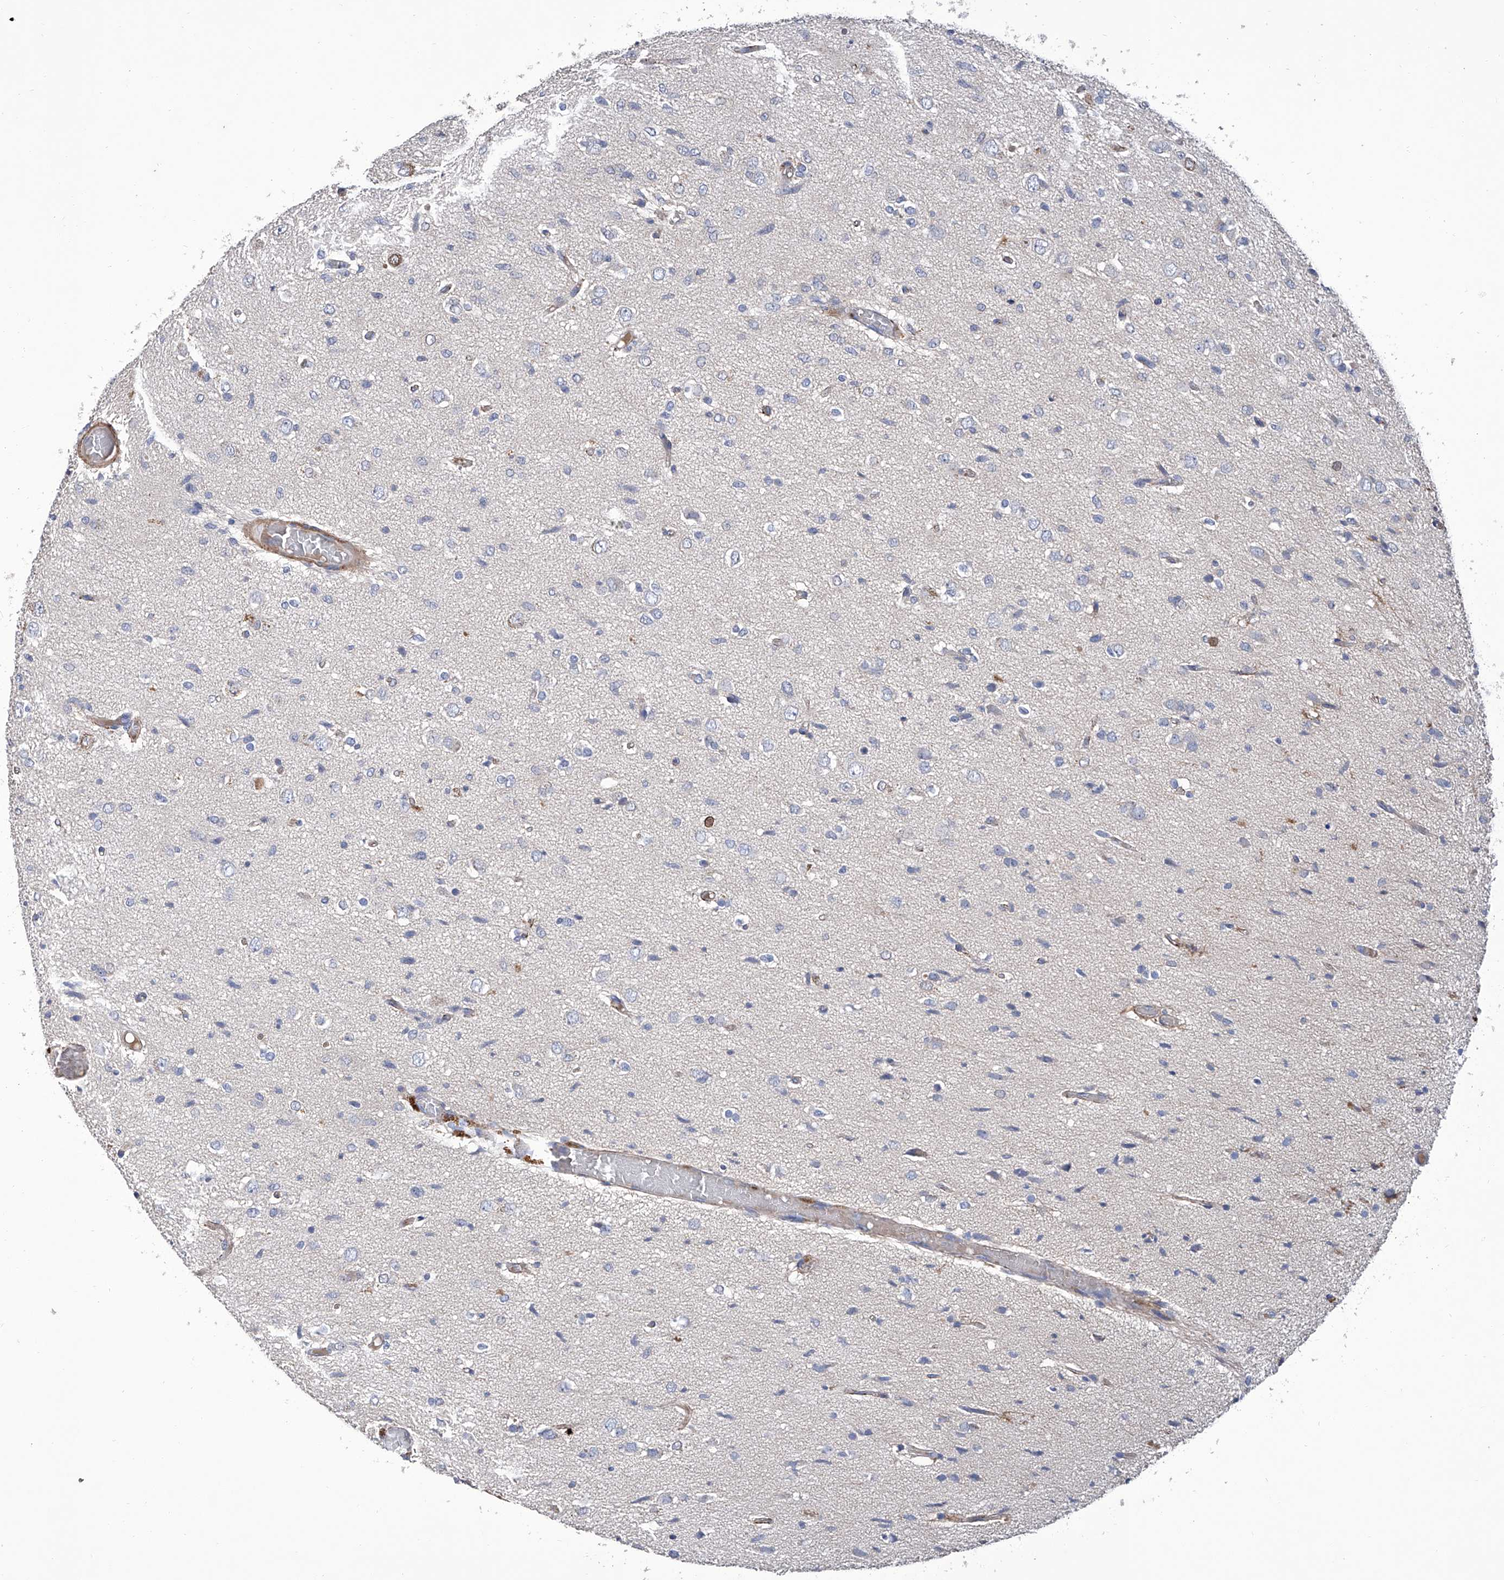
{"staining": {"intensity": "negative", "quantity": "none", "location": "none"}, "tissue": "glioma", "cell_type": "Tumor cells", "image_type": "cancer", "snomed": [{"axis": "morphology", "description": "Glioma, malignant, High grade"}, {"axis": "topography", "description": "Brain"}], "caption": "The photomicrograph displays no significant positivity in tumor cells of glioma.", "gene": "GPT", "patient": {"sex": "female", "age": 59}}